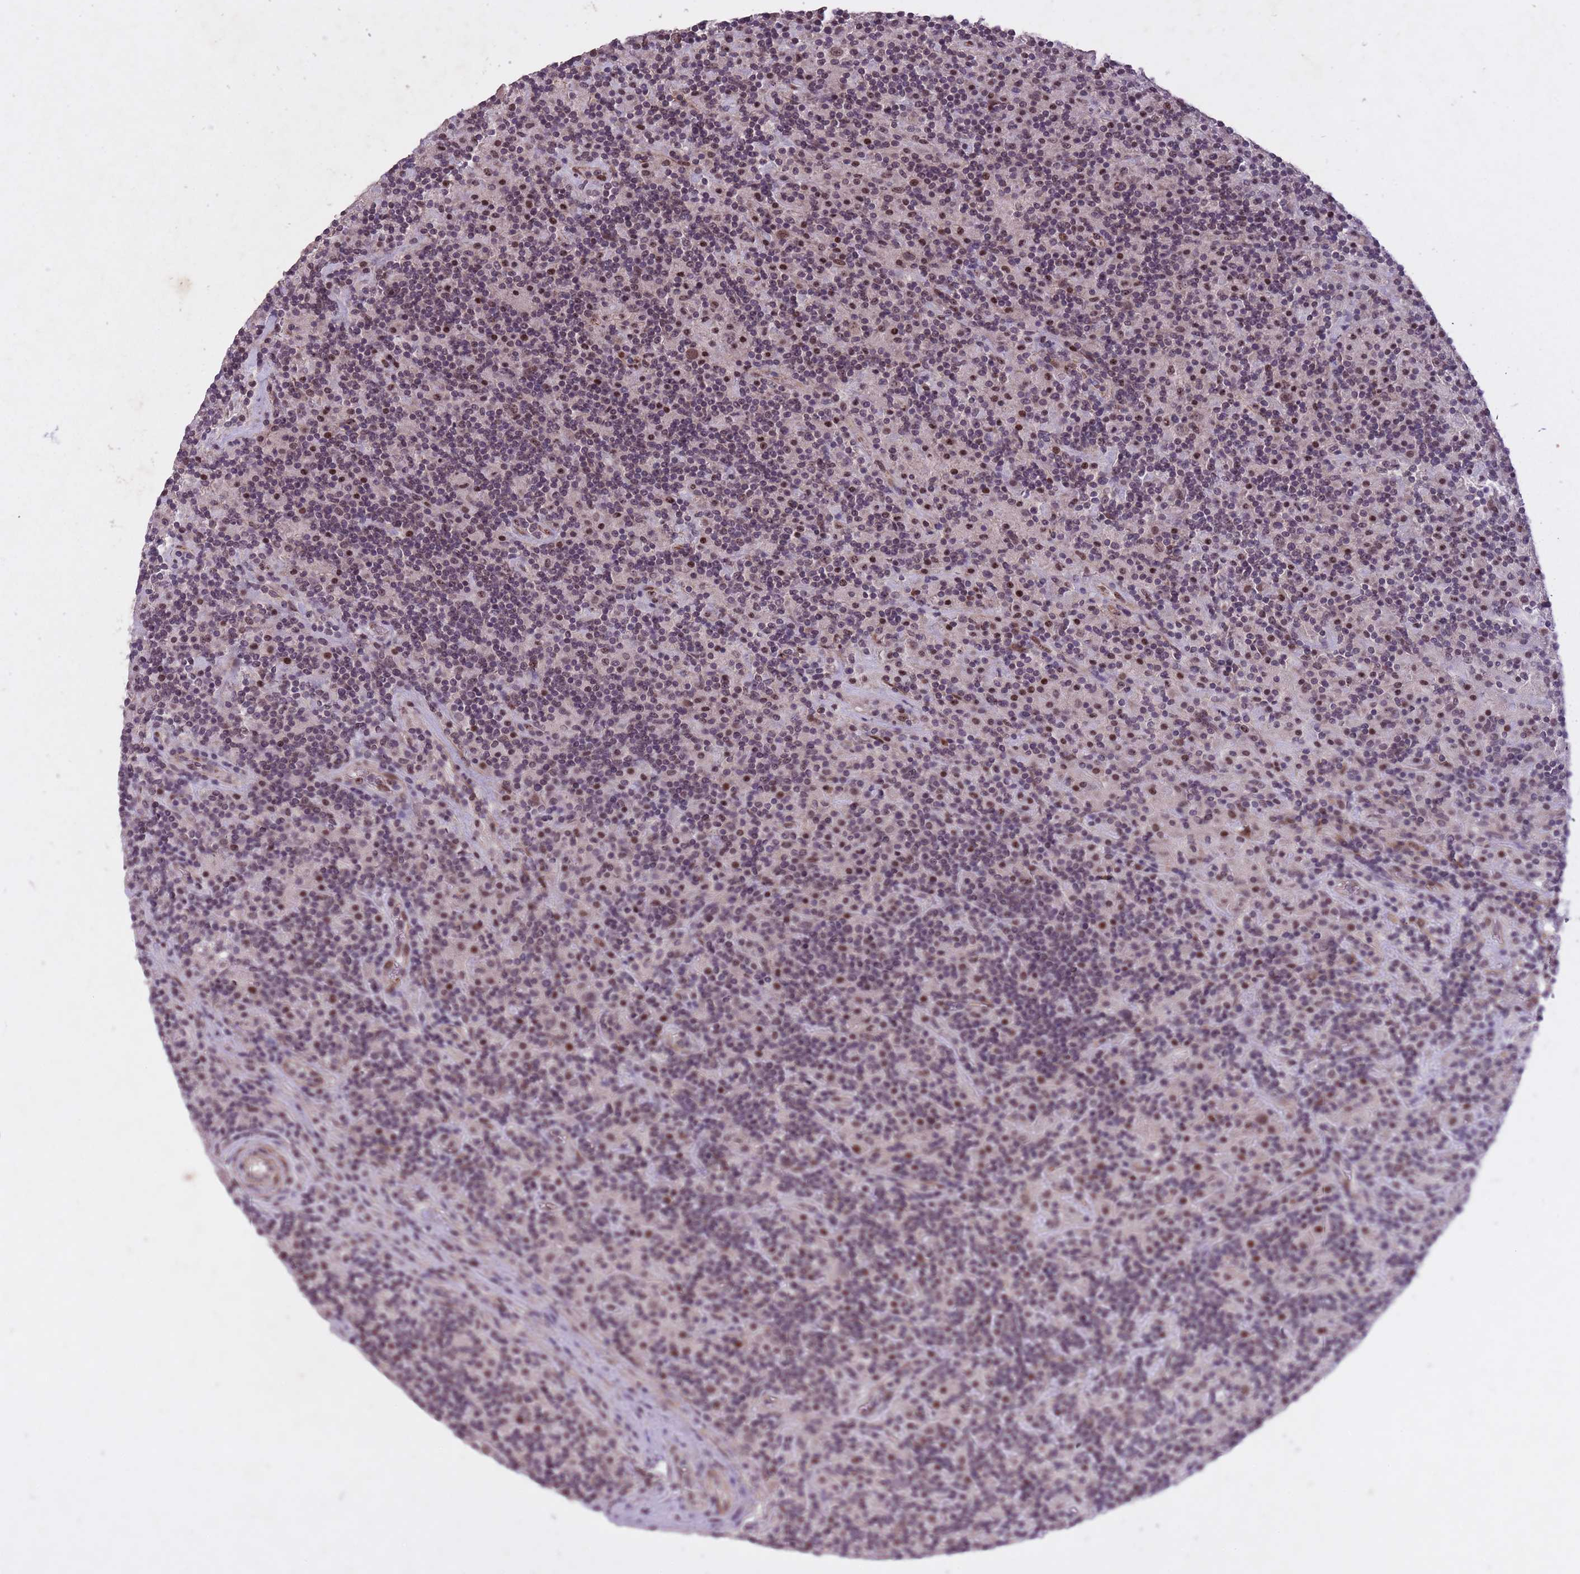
{"staining": {"intensity": "moderate", "quantity": ">75%", "location": "nuclear"}, "tissue": "lymphoma", "cell_type": "Tumor cells", "image_type": "cancer", "snomed": [{"axis": "morphology", "description": "Hodgkin's disease, NOS"}, {"axis": "topography", "description": "Lymph node"}], "caption": "Approximately >75% of tumor cells in human lymphoma demonstrate moderate nuclear protein staining as visualized by brown immunohistochemical staining.", "gene": "CBX6", "patient": {"sex": "male", "age": 70}}